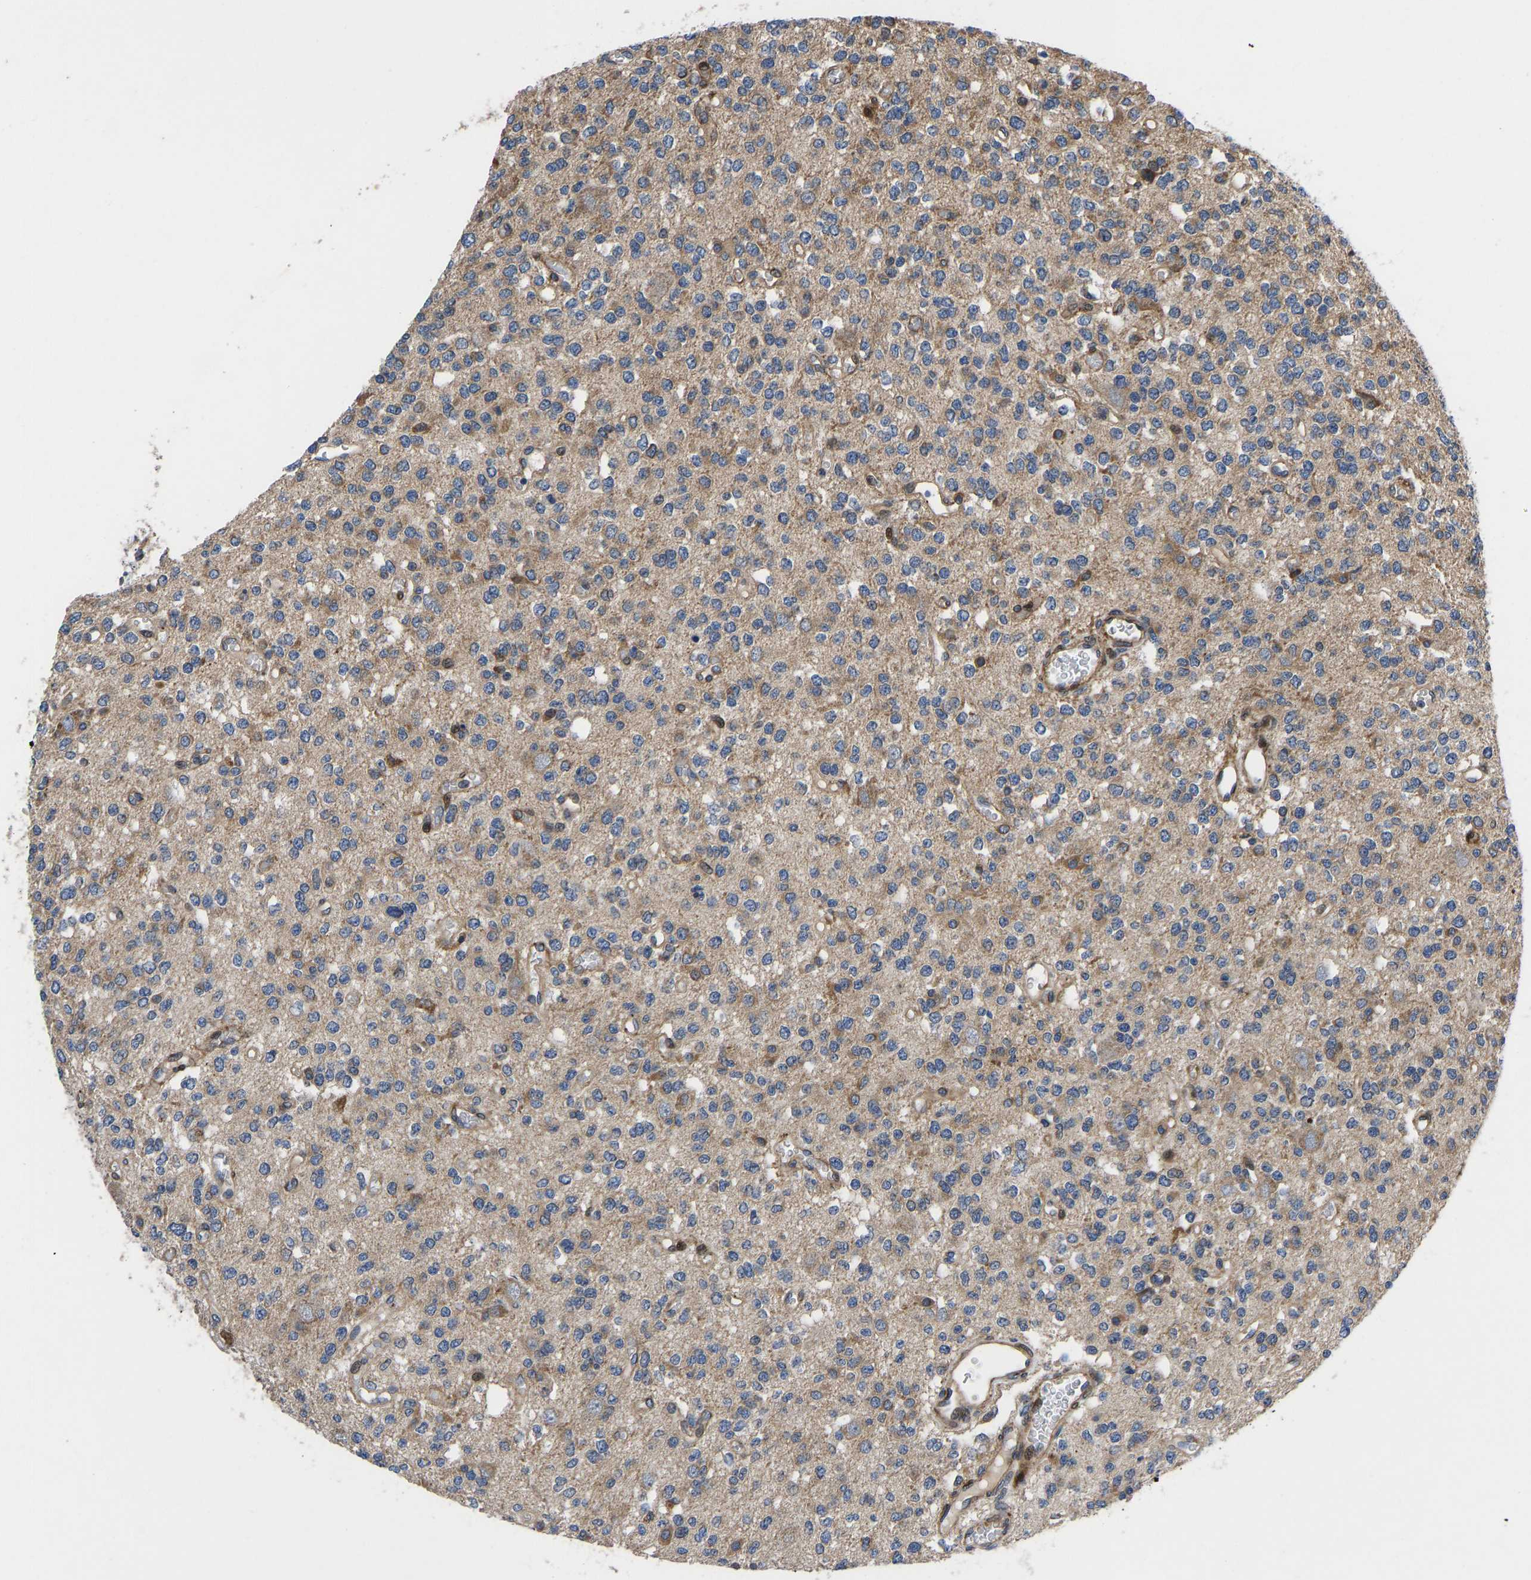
{"staining": {"intensity": "moderate", "quantity": "<25%", "location": "cytoplasmic/membranous"}, "tissue": "glioma", "cell_type": "Tumor cells", "image_type": "cancer", "snomed": [{"axis": "morphology", "description": "Glioma, malignant, Low grade"}, {"axis": "topography", "description": "Brain"}], "caption": "Immunohistochemical staining of human low-grade glioma (malignant) reveals low levels of moderate cytoplasmic/membranous positivity in approximately <25% of tumor cells.", "gene": "TMEM38B", "patient": {"sex": "male", "age": 38}}